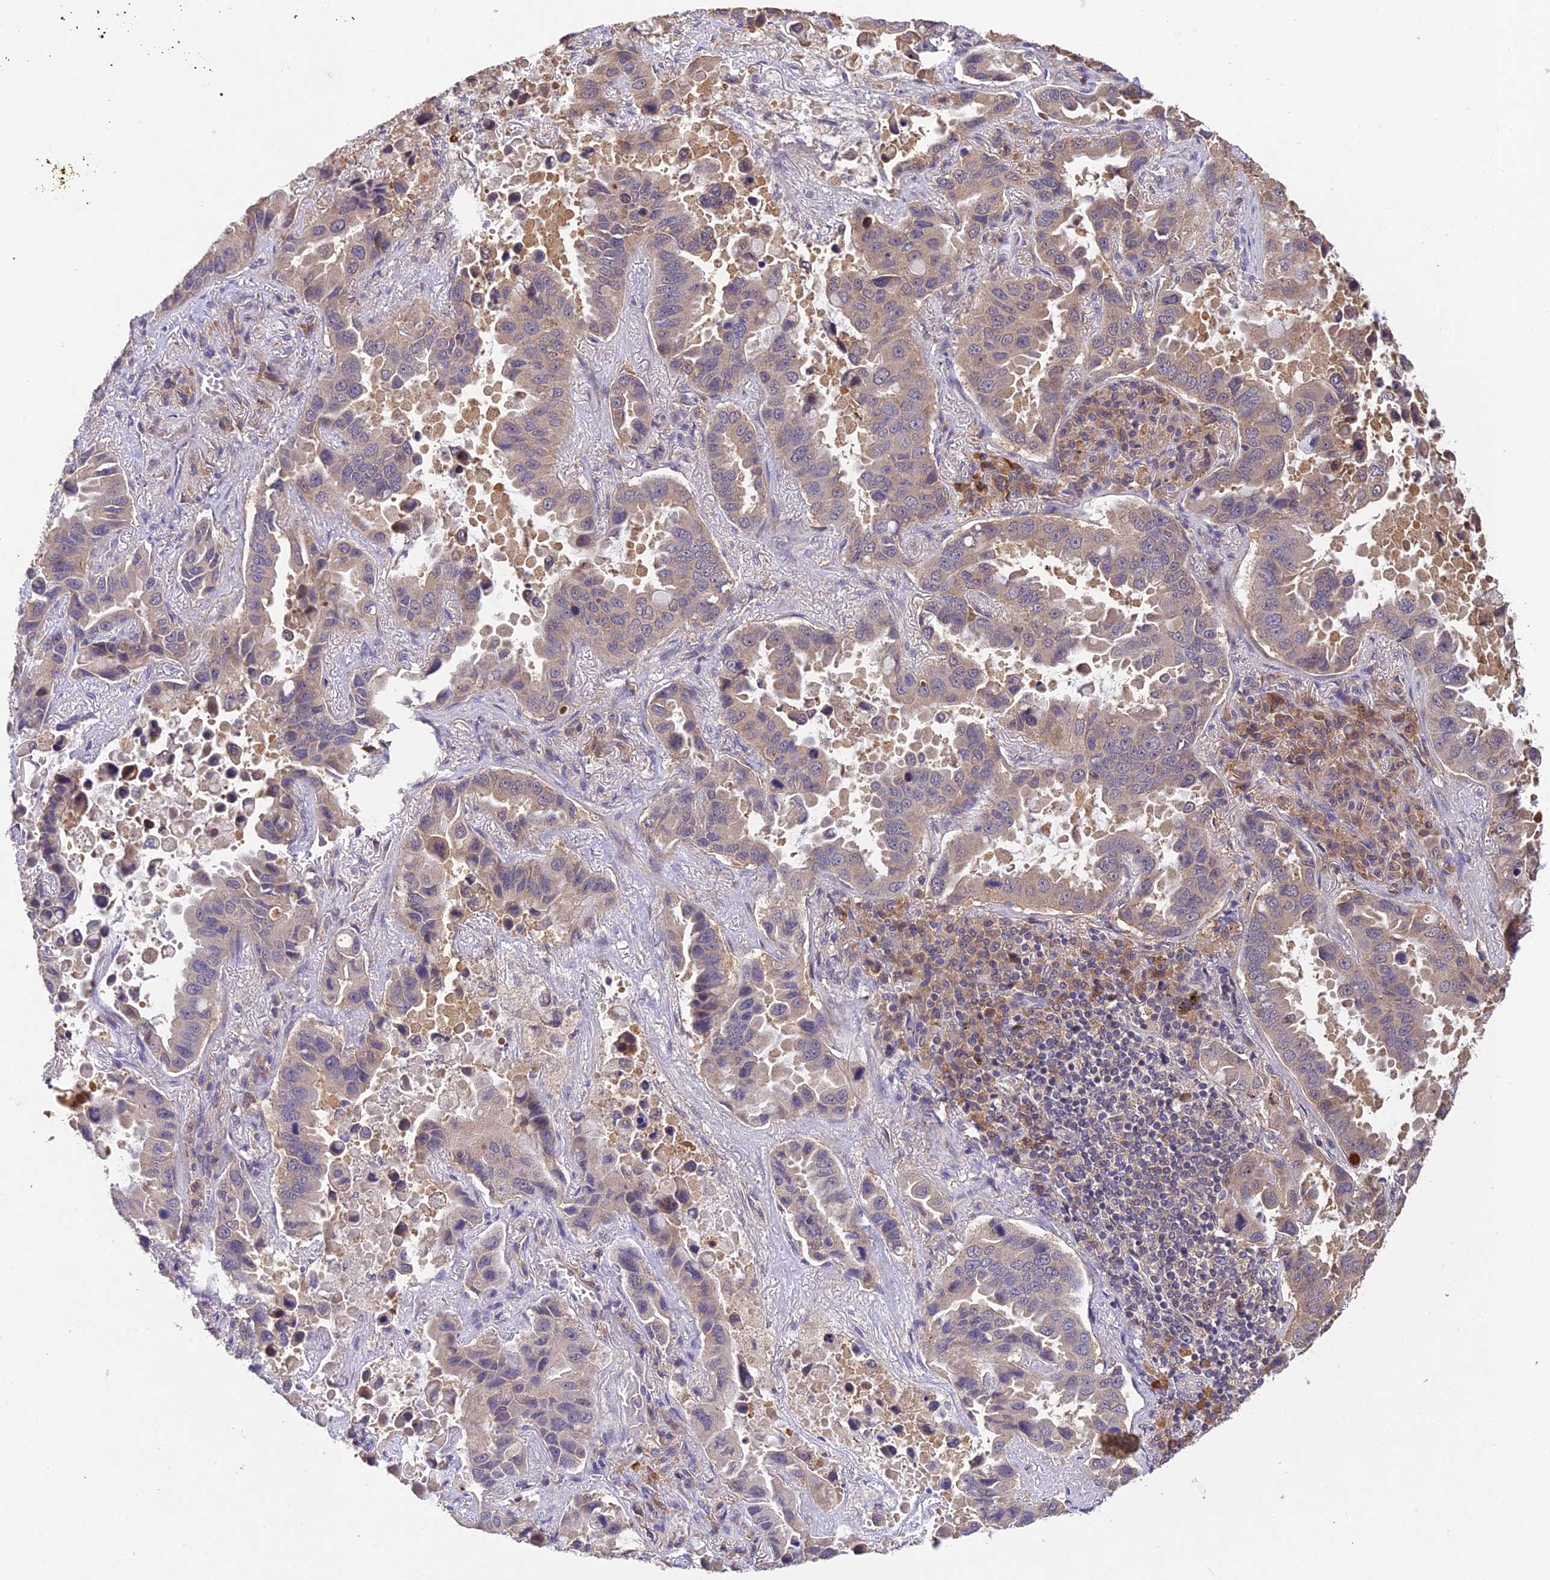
{"staining": {"intensity": "weak", "quantity": "25%-75%", "location": "cytoplasmic/membranous"}, "tissue": "lung cancer", "cell_type": "Tumor cells", "image_type": "cancer", "snomed": [{"axis": "morphology", "description": "Adenocarcinoma, NOS"}, {"axis": "topography", "description": "Lung"}], "caption": "High-magnification brightfield microscopy of lung adenocarcinoma stained with DAB (brown) and counterstained with hematoxylin (blue). tumor cells exhibit weak cytoplasmic/membranous staining is identified in about25%-75% of cells. The staining is performed using DAB brown chromogen to label protein expression. The nuclei are counter-stained blue using hematoxylin.", "gene": "DENND5B", "patient": {"sex": "male", "age": 64}}